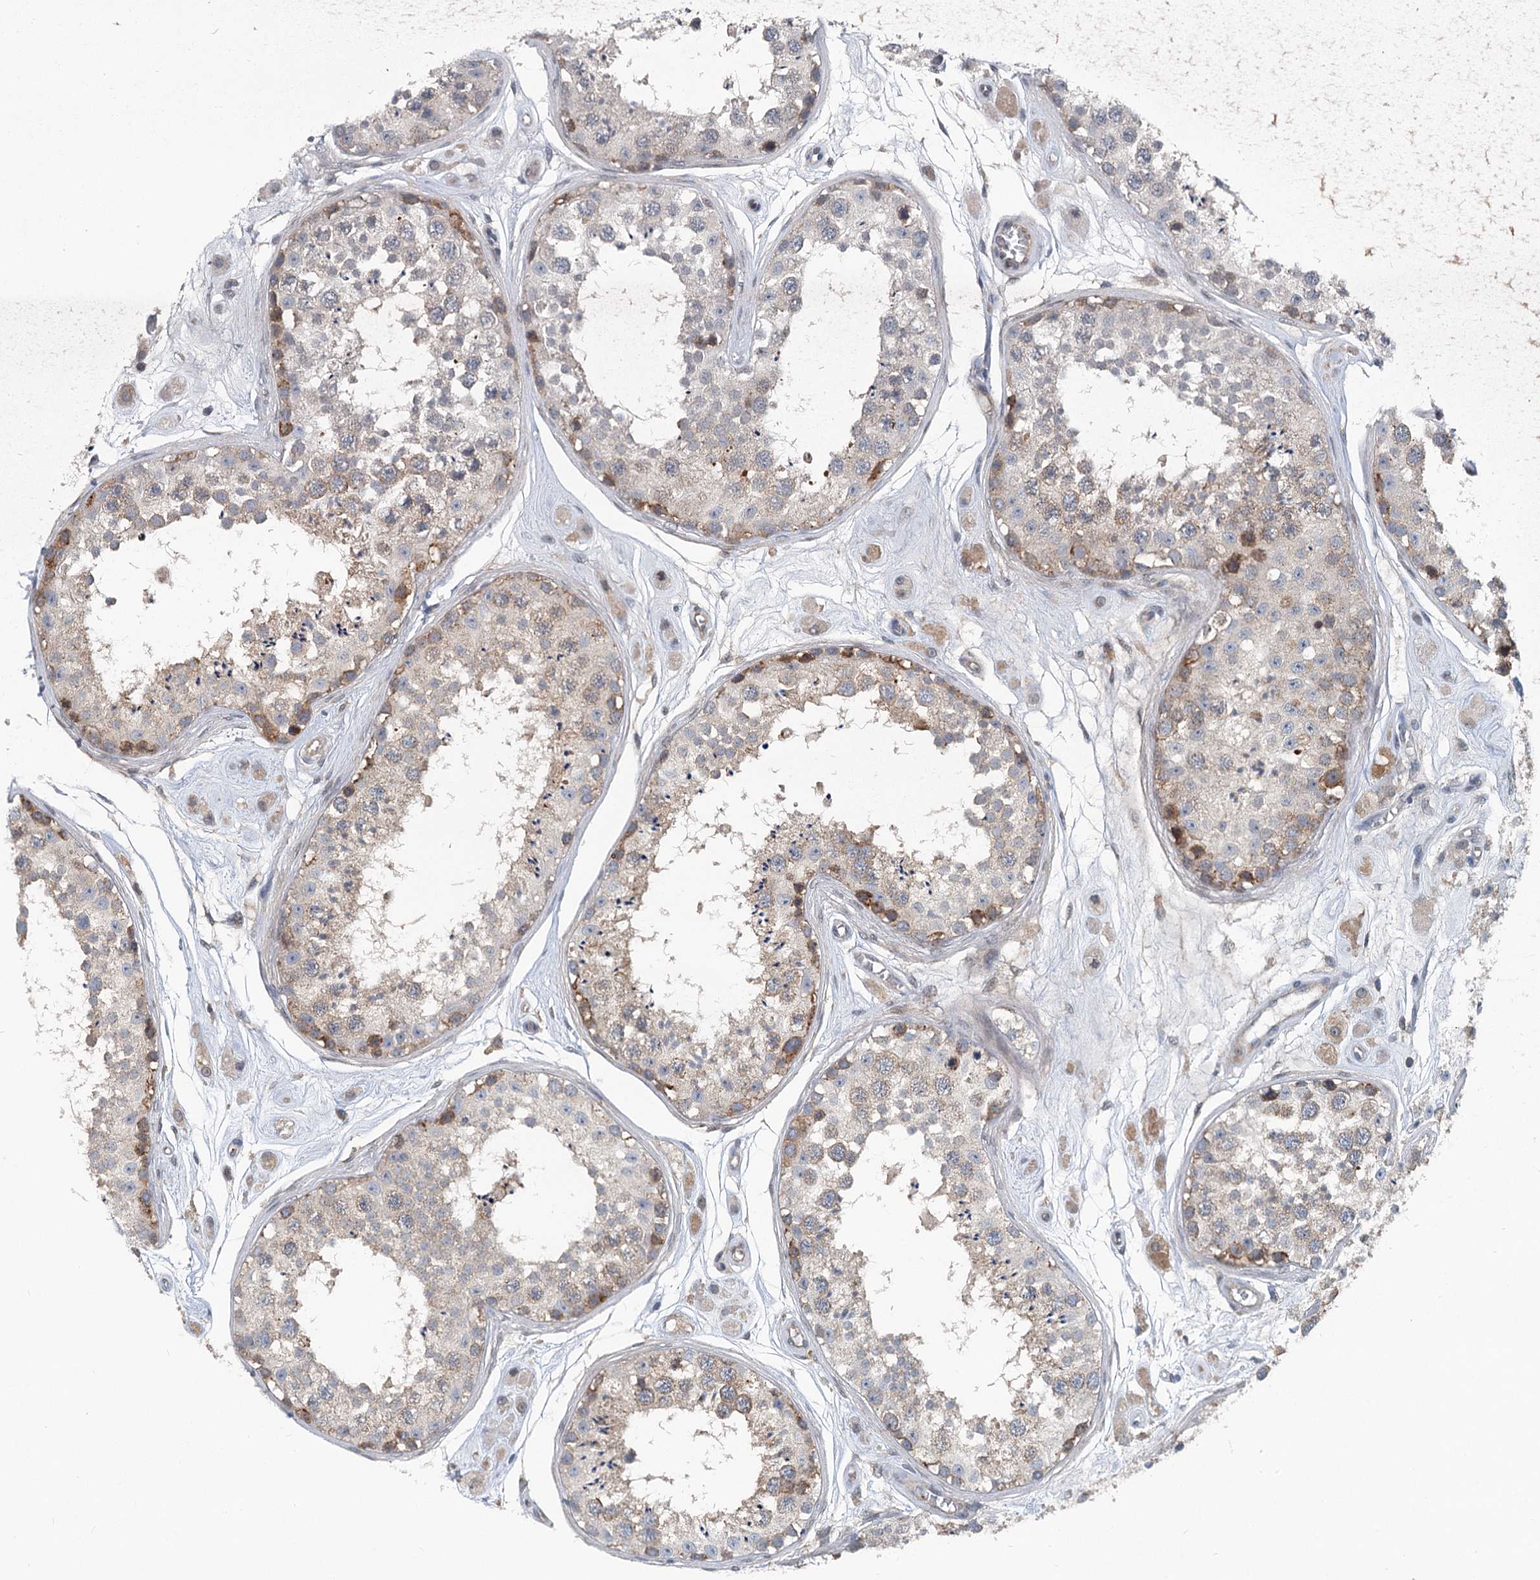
{"staining": {"intensity": "moderate", "quantity": "25%-75%", "location": "cytoplasmic/membranous"}, "tissue": "testis", "cell_type": "Cells in seminiferous ducts", "image_type": "normal", "snomed": [{"axis": "morphology", "description": "Normal tissue, NOS"}, {"axis": "topography", "description": "Testis"}], "caption": "Protein expression by IHC displays moderate cytoplasmic/membranous positivity in approximately 25%-75% of cells in seminiferous ducts in unremarkable testis. (DAB = brown stain, brightfield microscopy at high magnification).", "gene": "GCLM", "patient": {"sex": "male", "age": 25}}